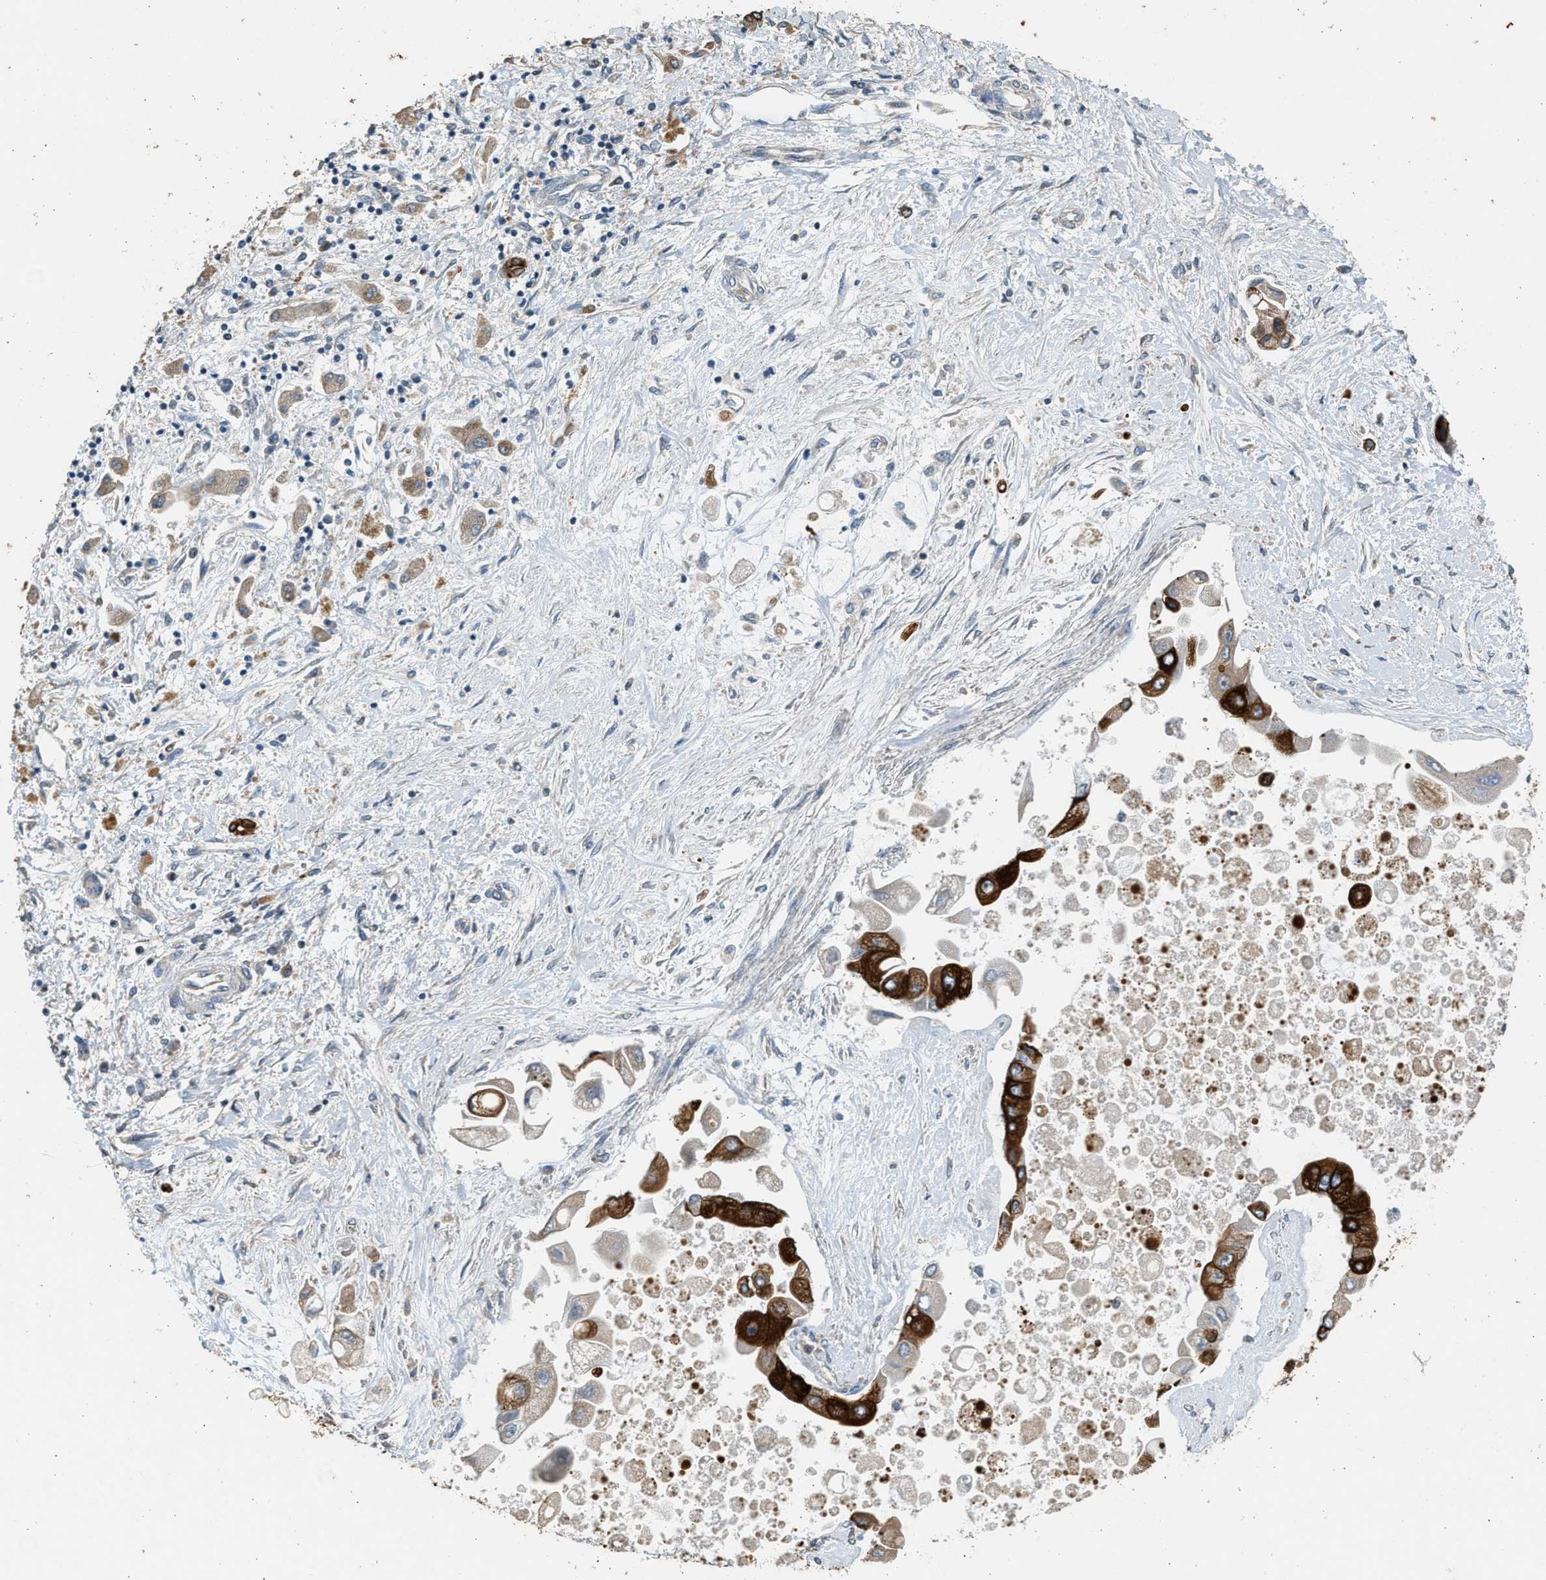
{"staining": {"intensity": "strong", "quantity": "25%-75%", "location": "cytoplasmic/membranous"}, "tissue": "liver cancer", "cell_type": "Tumor cells", "image_type": "cancer", "snomed": [{"axis": "morphology", "description": "Cholangiocarcinoma"}, {"axis": "topography", "description": "Liver"}], "caption": "Liver cancer (cholangiocarcinoma) was stained to show a protein in brown. There is high levels of strong cytoplasmic/membranous positivity in approximately 25%-75% of tumor cells. The staining was performed using DAB, with brown indicating positive protein expression. Nuclei are stained blue with hematoxylin.", "gene": "PCLO", "patient": {"sex": "male", "age": 50}}